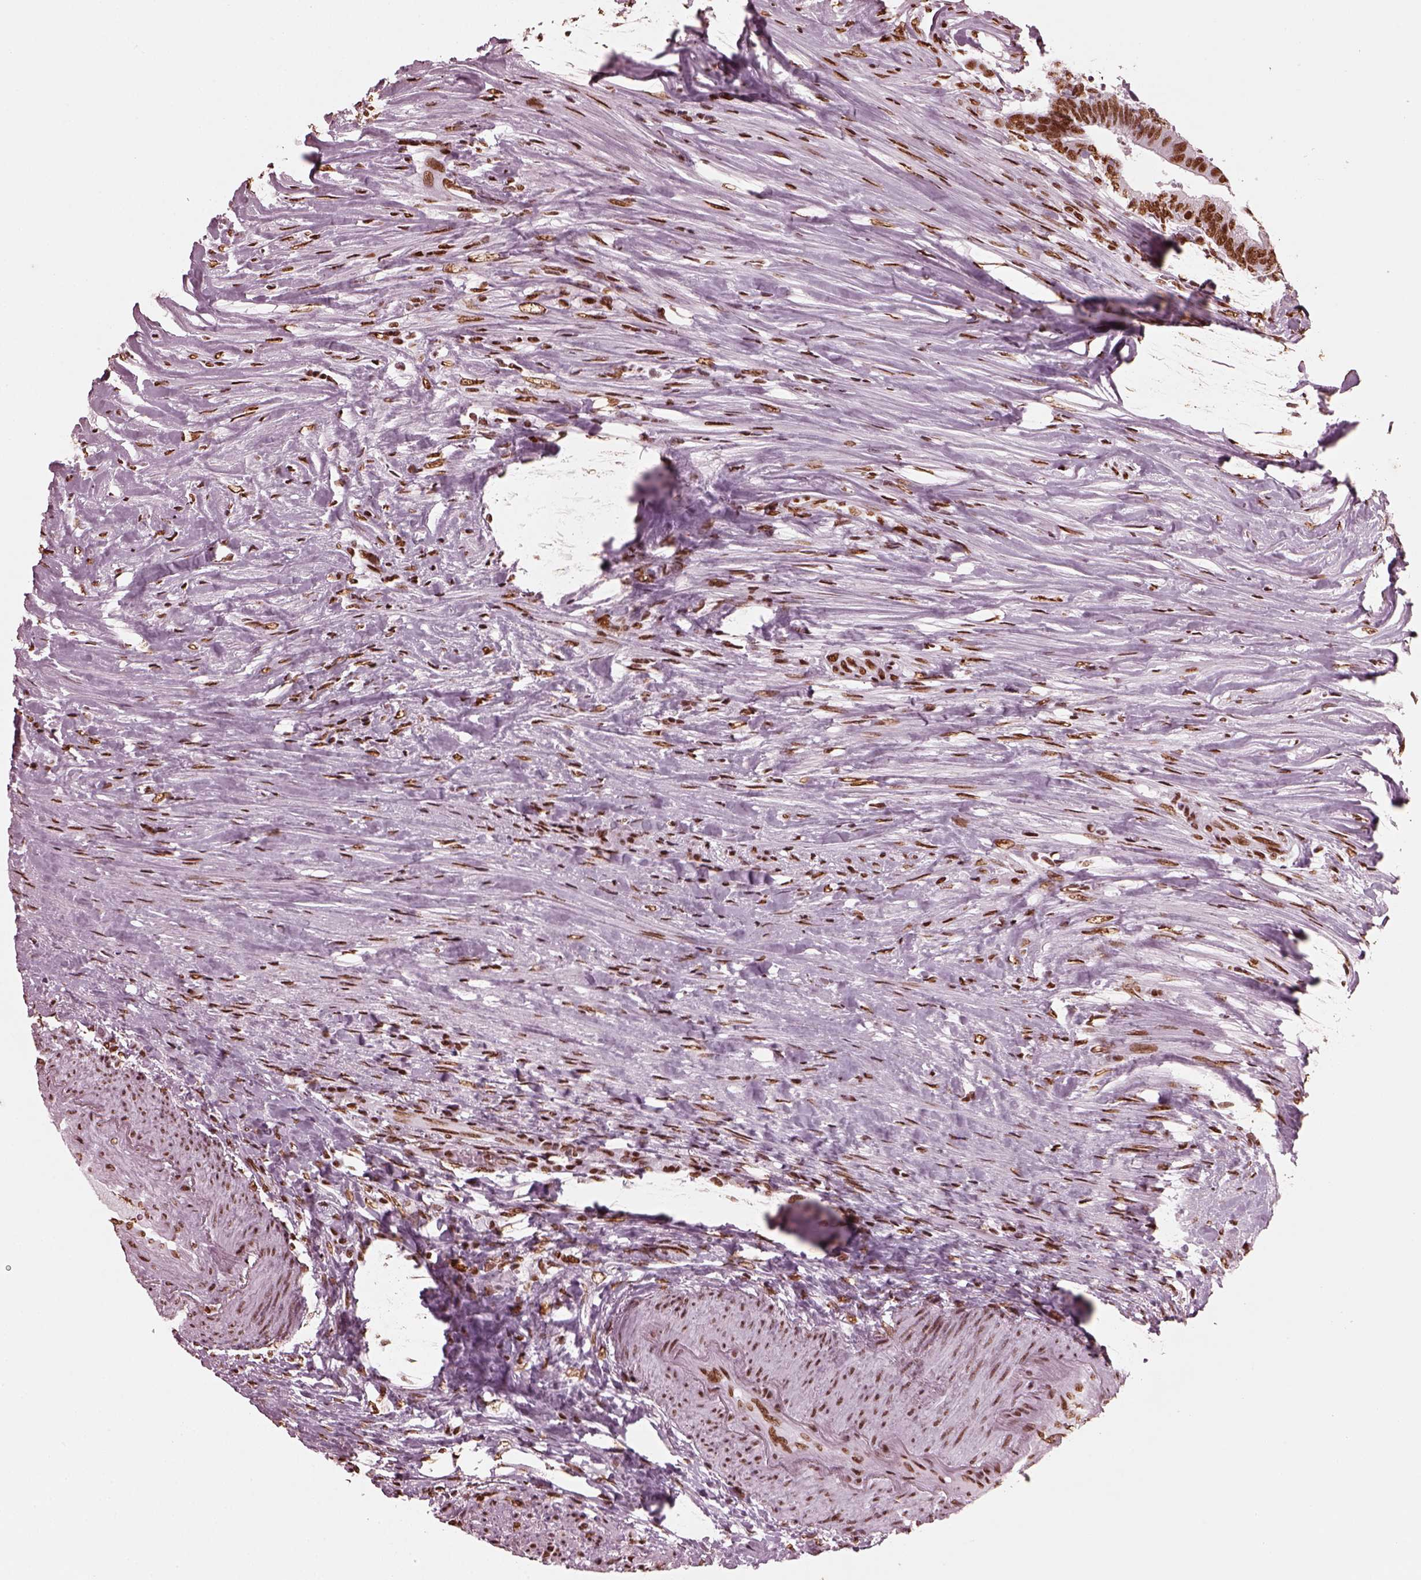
{"staining": {"intensity": "strong", "quantity": ">75%", "location": "nuclear"}, "tissue": "colorectal cancer", "cell_type": "Tumor cells", "image_type": "cancer", "snomed": [{"axis": "morphology", "description": "Adenocarcinoma, NOS"}, {"axis": "topography", "description": "Colon"}], "caption": "High-magnification brightfield microscopy of colorectal cancer (adenocarcinoma) stained with DAB (brown) and counterstained with hematoxylin (blue). tumor cells exhibit strong nuclear positivity is identified in about>75% of cells. Immunohistochemistry stains the protein of interest in brown and the nuclei are stained blue.", "gene": "CBFA2T3", "patient": {"sex": "female", "age": 43}}